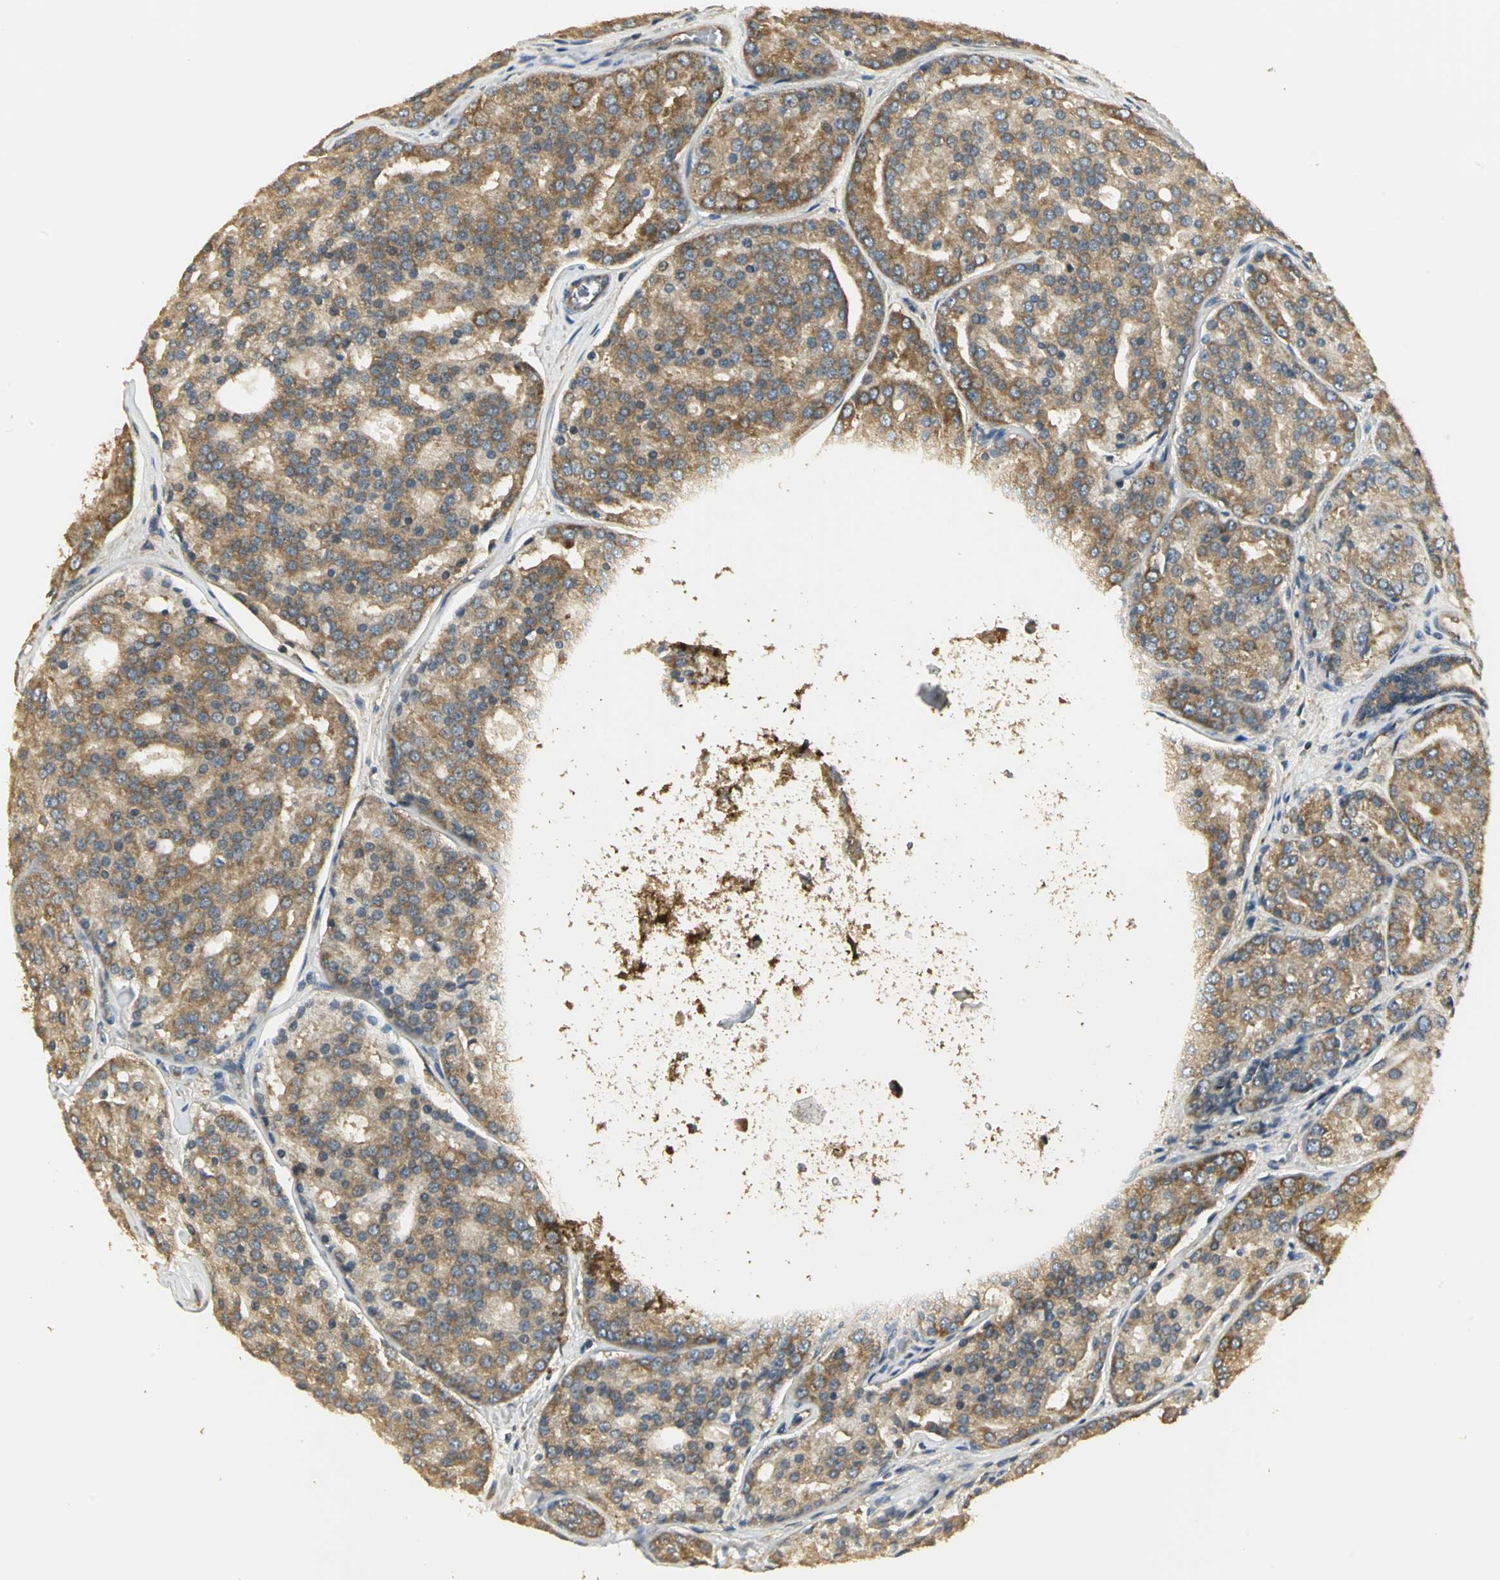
{"staining": {"intensity": "strong", "quantity": ">75%", "location": "cytoplasmic/membranous"}, "tissue": "prostate cancer", "cell_type": "Tumor cells", "image_type": "cancer", "snomed": [{"axis": "morphology", "description": "Adenocarcinoma, High grade"}, {"axis": "topography", "description": "Prostate"}], "caption": "Immunohistochemical staining of high-grade adenocarcinoma (prostate) displays high levels of strong cytoplasmic/membranous protein positivity in approximately >75% of tumor cells.", "gene": "RARS1", "patient": {"sex": "male", "age": 64}}